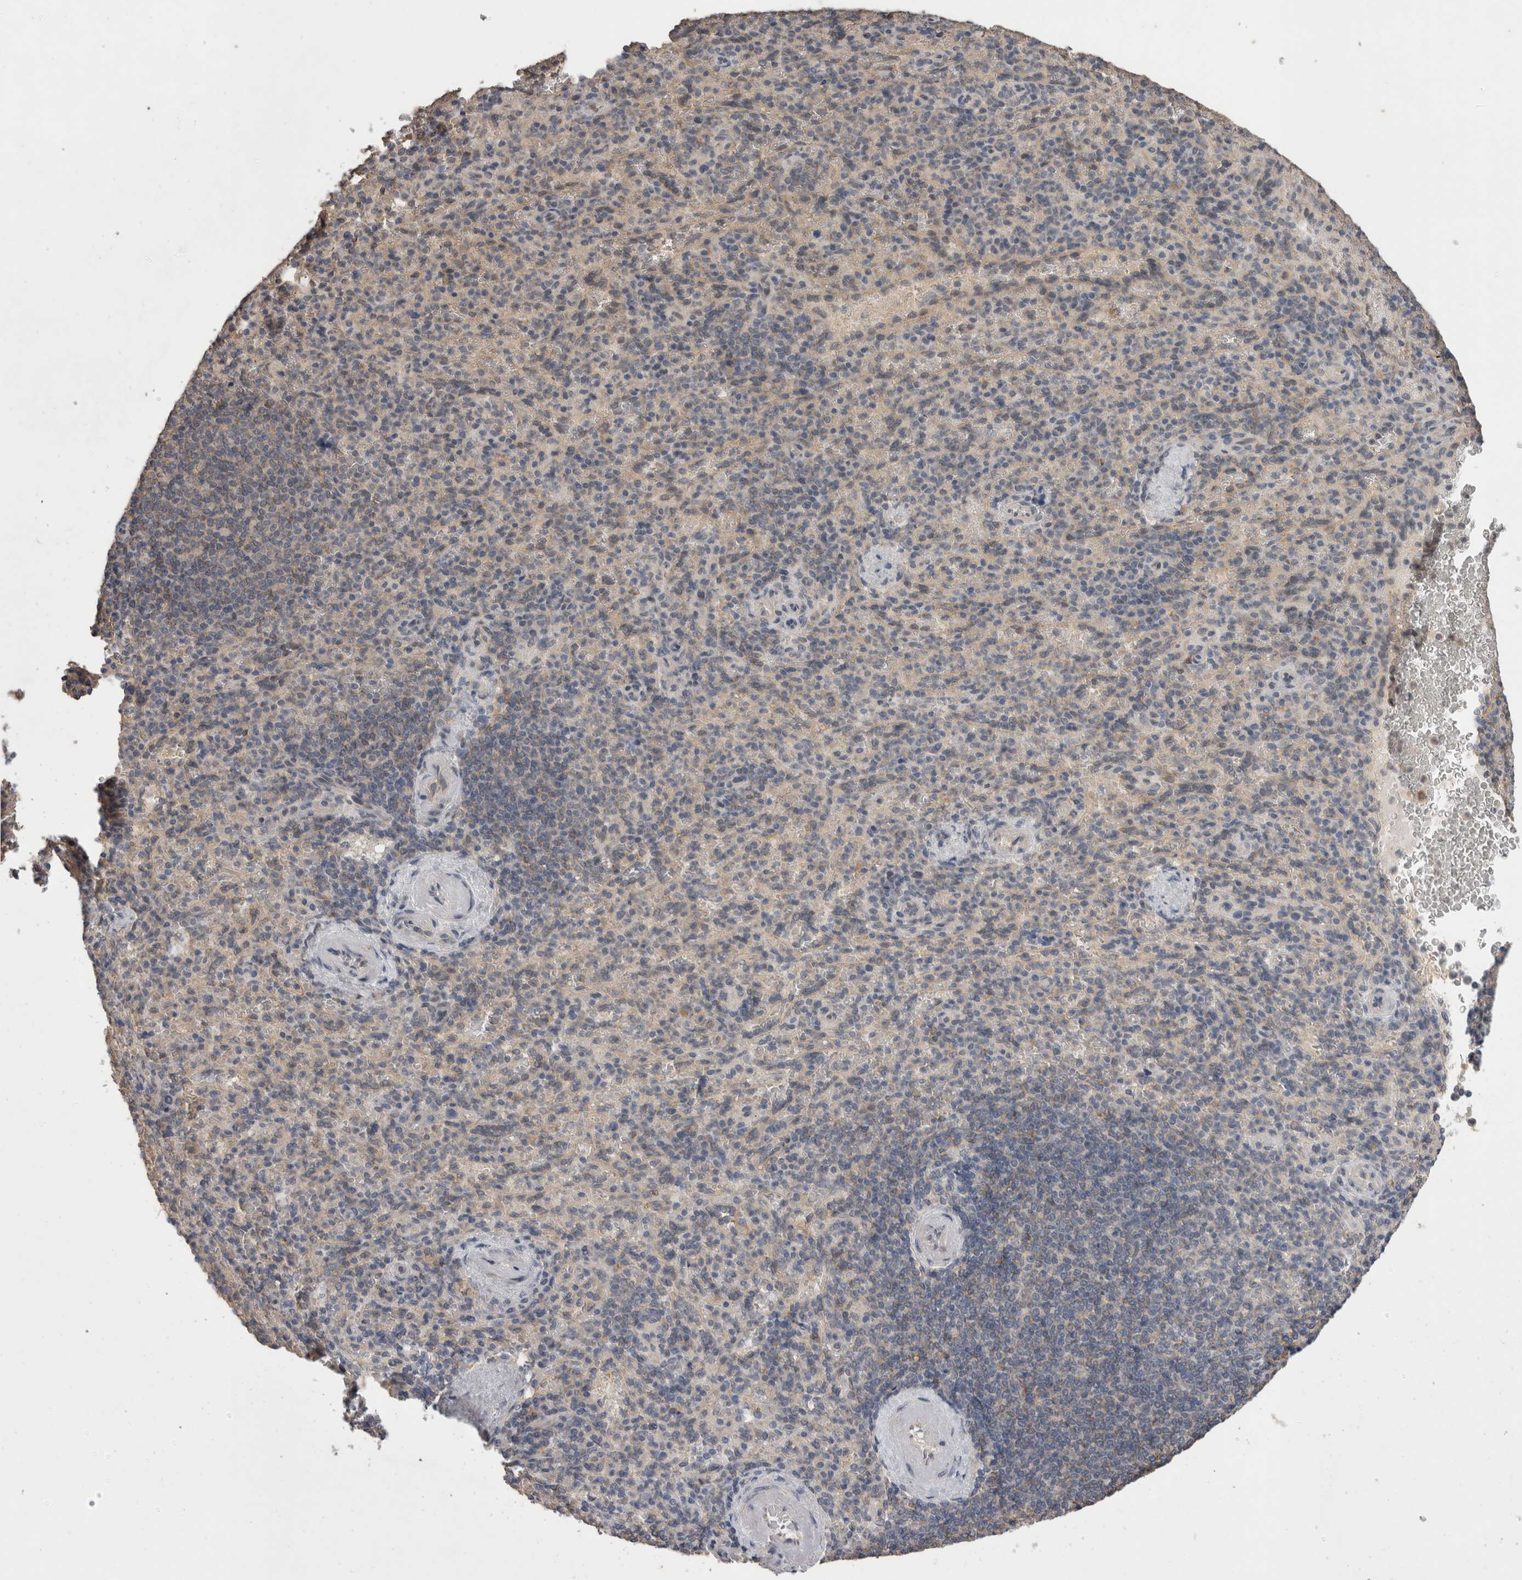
{"staining": {"intensity": "negative", "quantity": "none", "location": "none"}, "tissue": "spleen", "cell_type": "Cells in red pulp", "image_type": "normal", "snomed": [{"axis": "morphology", "description": "Normal tissue, NOS"}, {"axis": "topography", "description": "Spleen"}], "caption": "Histopathology image shows no significant protein staining in cells in red pulp of unremarkable spleen. (IHC, brightfield microscopy, high magnification).", "gene": "FHOD3", "patient": {"sex": "female", "age": 74}}